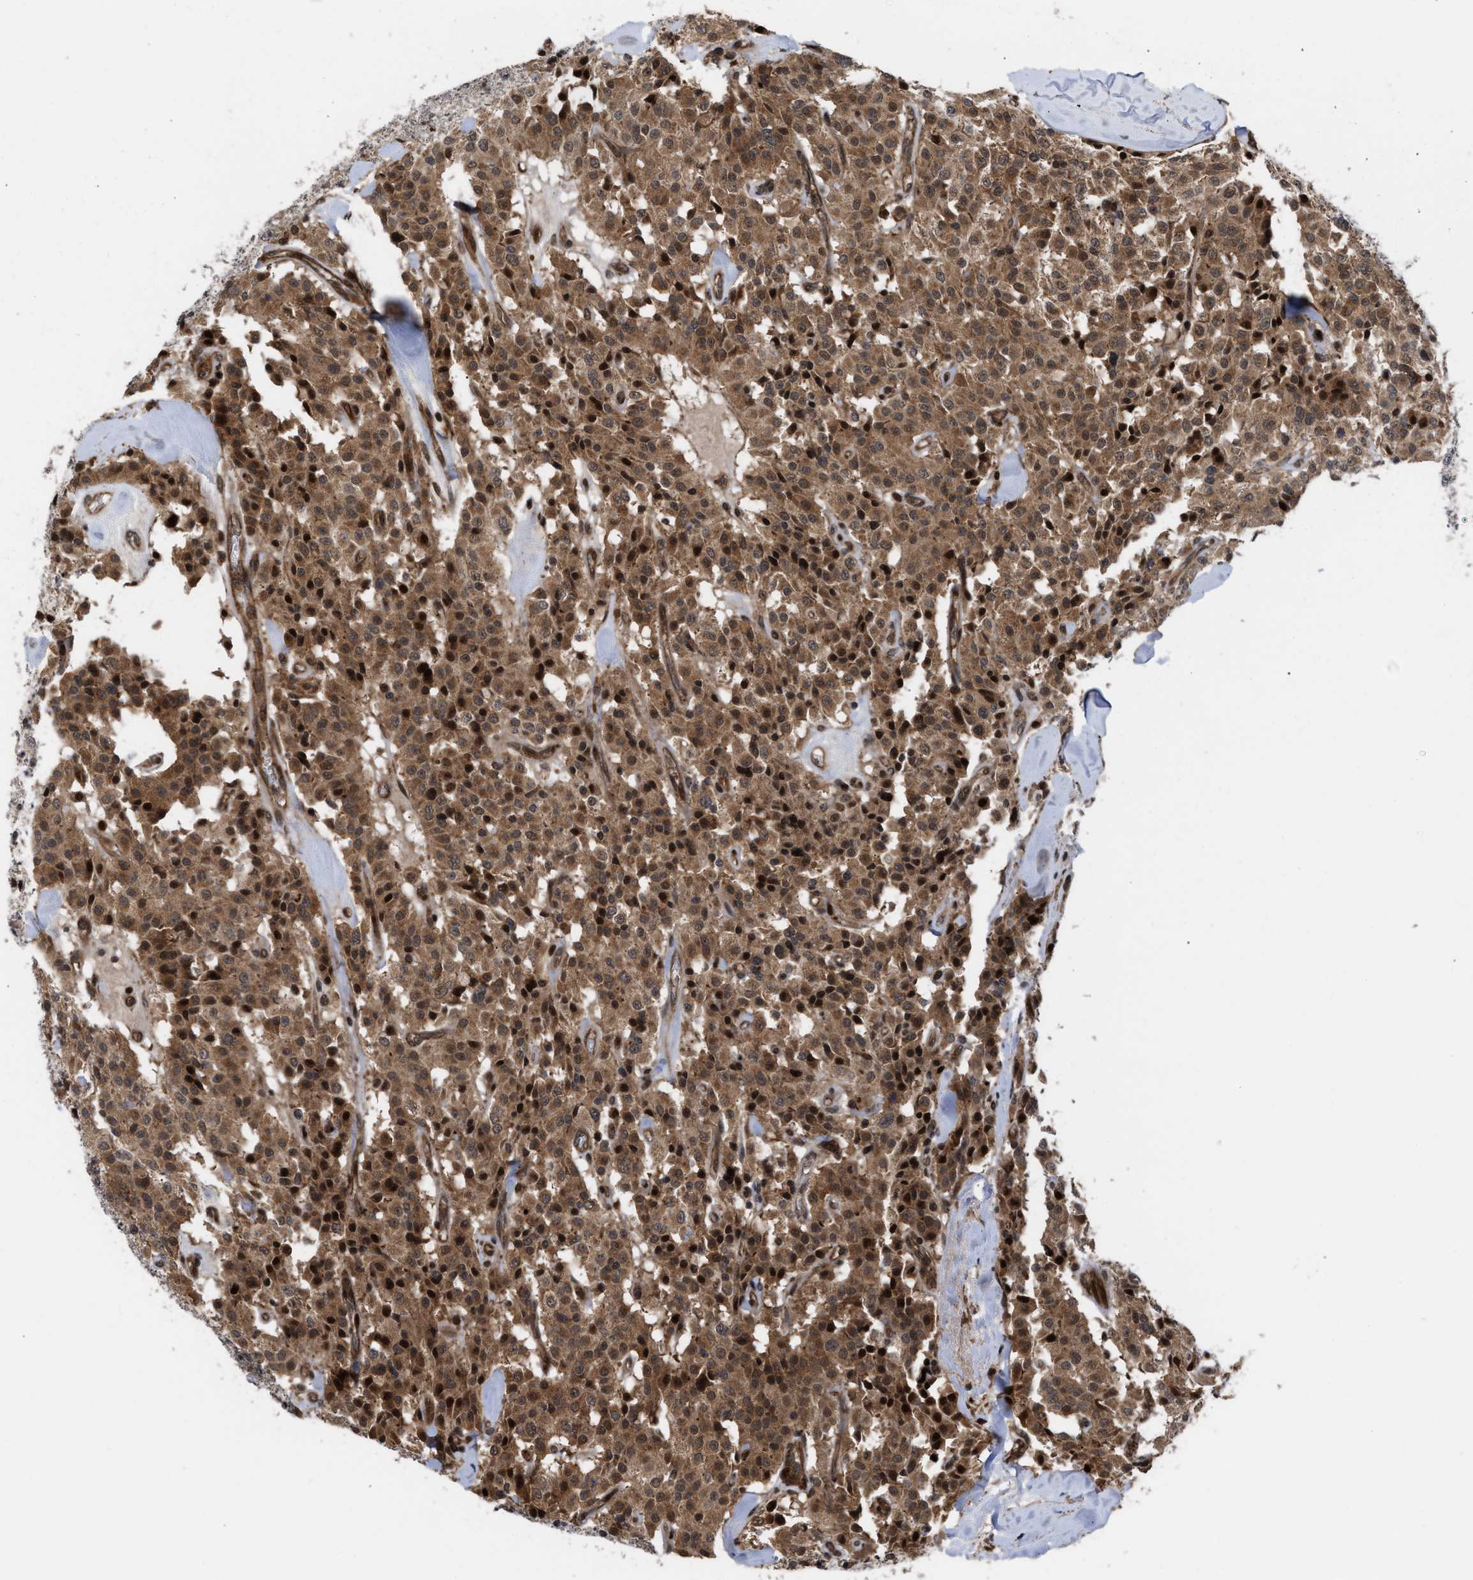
{"staining": {"intensity": "strong", "quantity": ">75%", "location": "cytoplasmic/membranous,nuclear"}, "tissue": "carcinoid", "cell_type": "Tumor cells", "image_type": "cancer", "snomed": [{"axis": "morphology", "description": "Carcinoid, malignant, NOS"}, {"axis": "topography", "description": "Lung"}], "caption": "The histopathology image shows a brown stain indicating the presence of a protein in the cytoplasmic/membranous and nuclear of tumor cells in carcinoid.", "gene": "STAU2", "patient": {"sex": "male", "age": 30}}